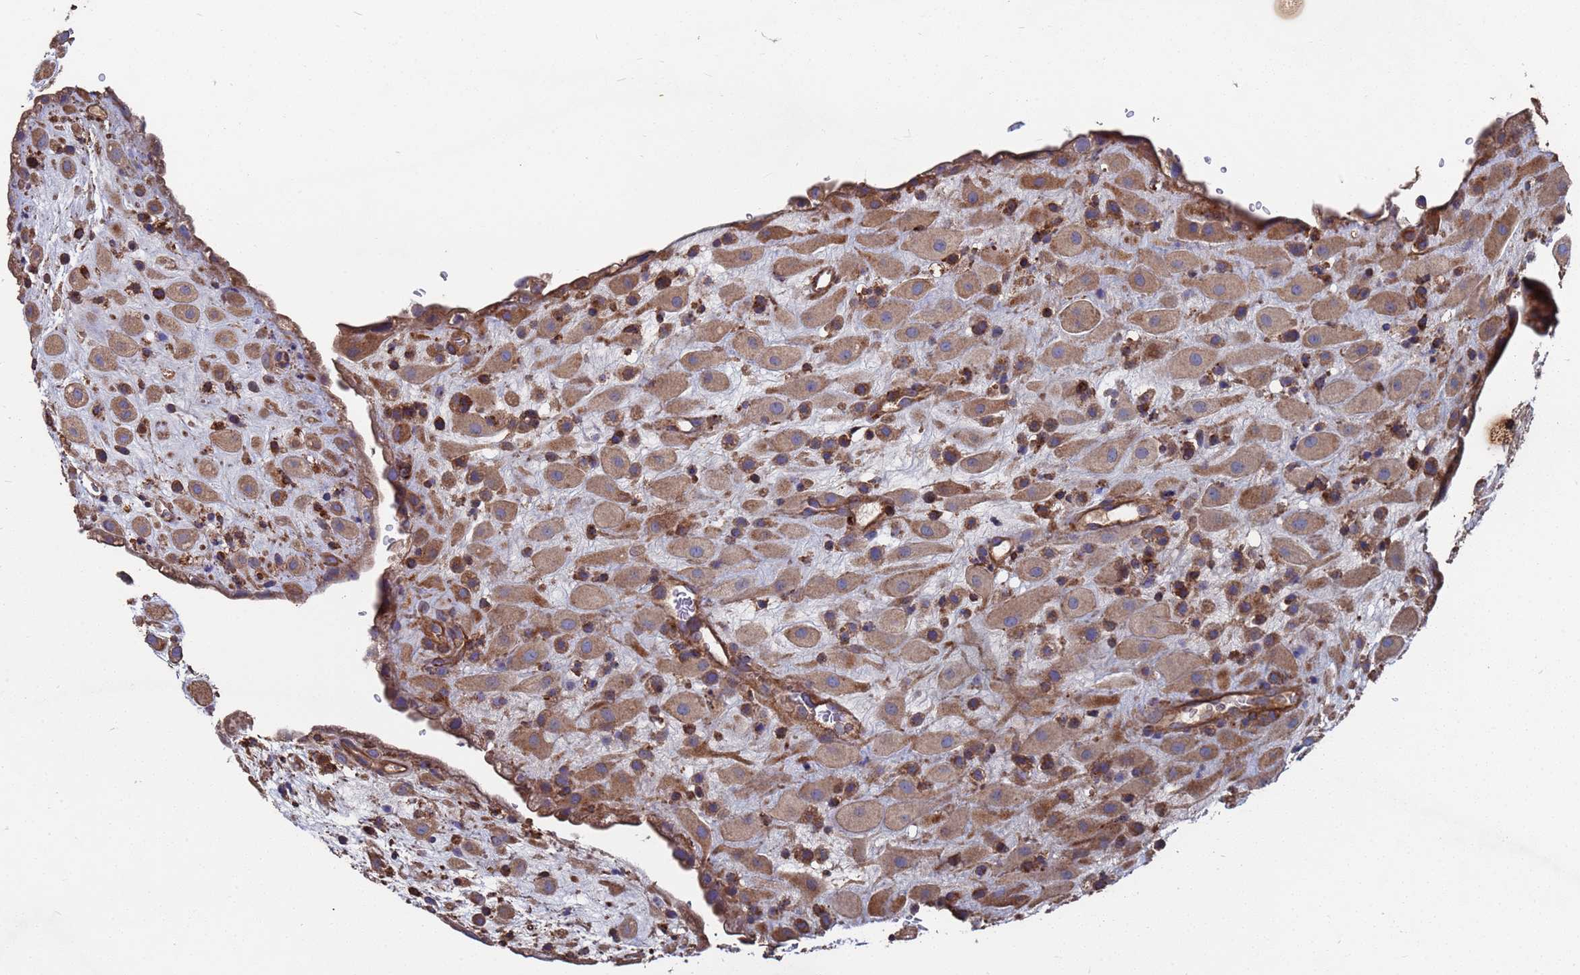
{"staining": {"intensity": "moderate", "quantity": ">75%", "location": "cytoplasmic/membranous"}, "tissue": "placenta", "cell_type": "Decidual cells", "image_type": "normal", "snomed": [{"axis": "morphology", "description": "Normal tissue, NOS"}, {"axis": "topography", "description": "Placenta"}], "caption": "IHC histopathology image of normal human placenta stained for a protein (brown), which demonstrates medium levels of moderate cytoplasmic/membranous expression in approximately >75% of decidual cells.", "gene": "PYCR1", "patient": {"sex": "female", "age": 35}}